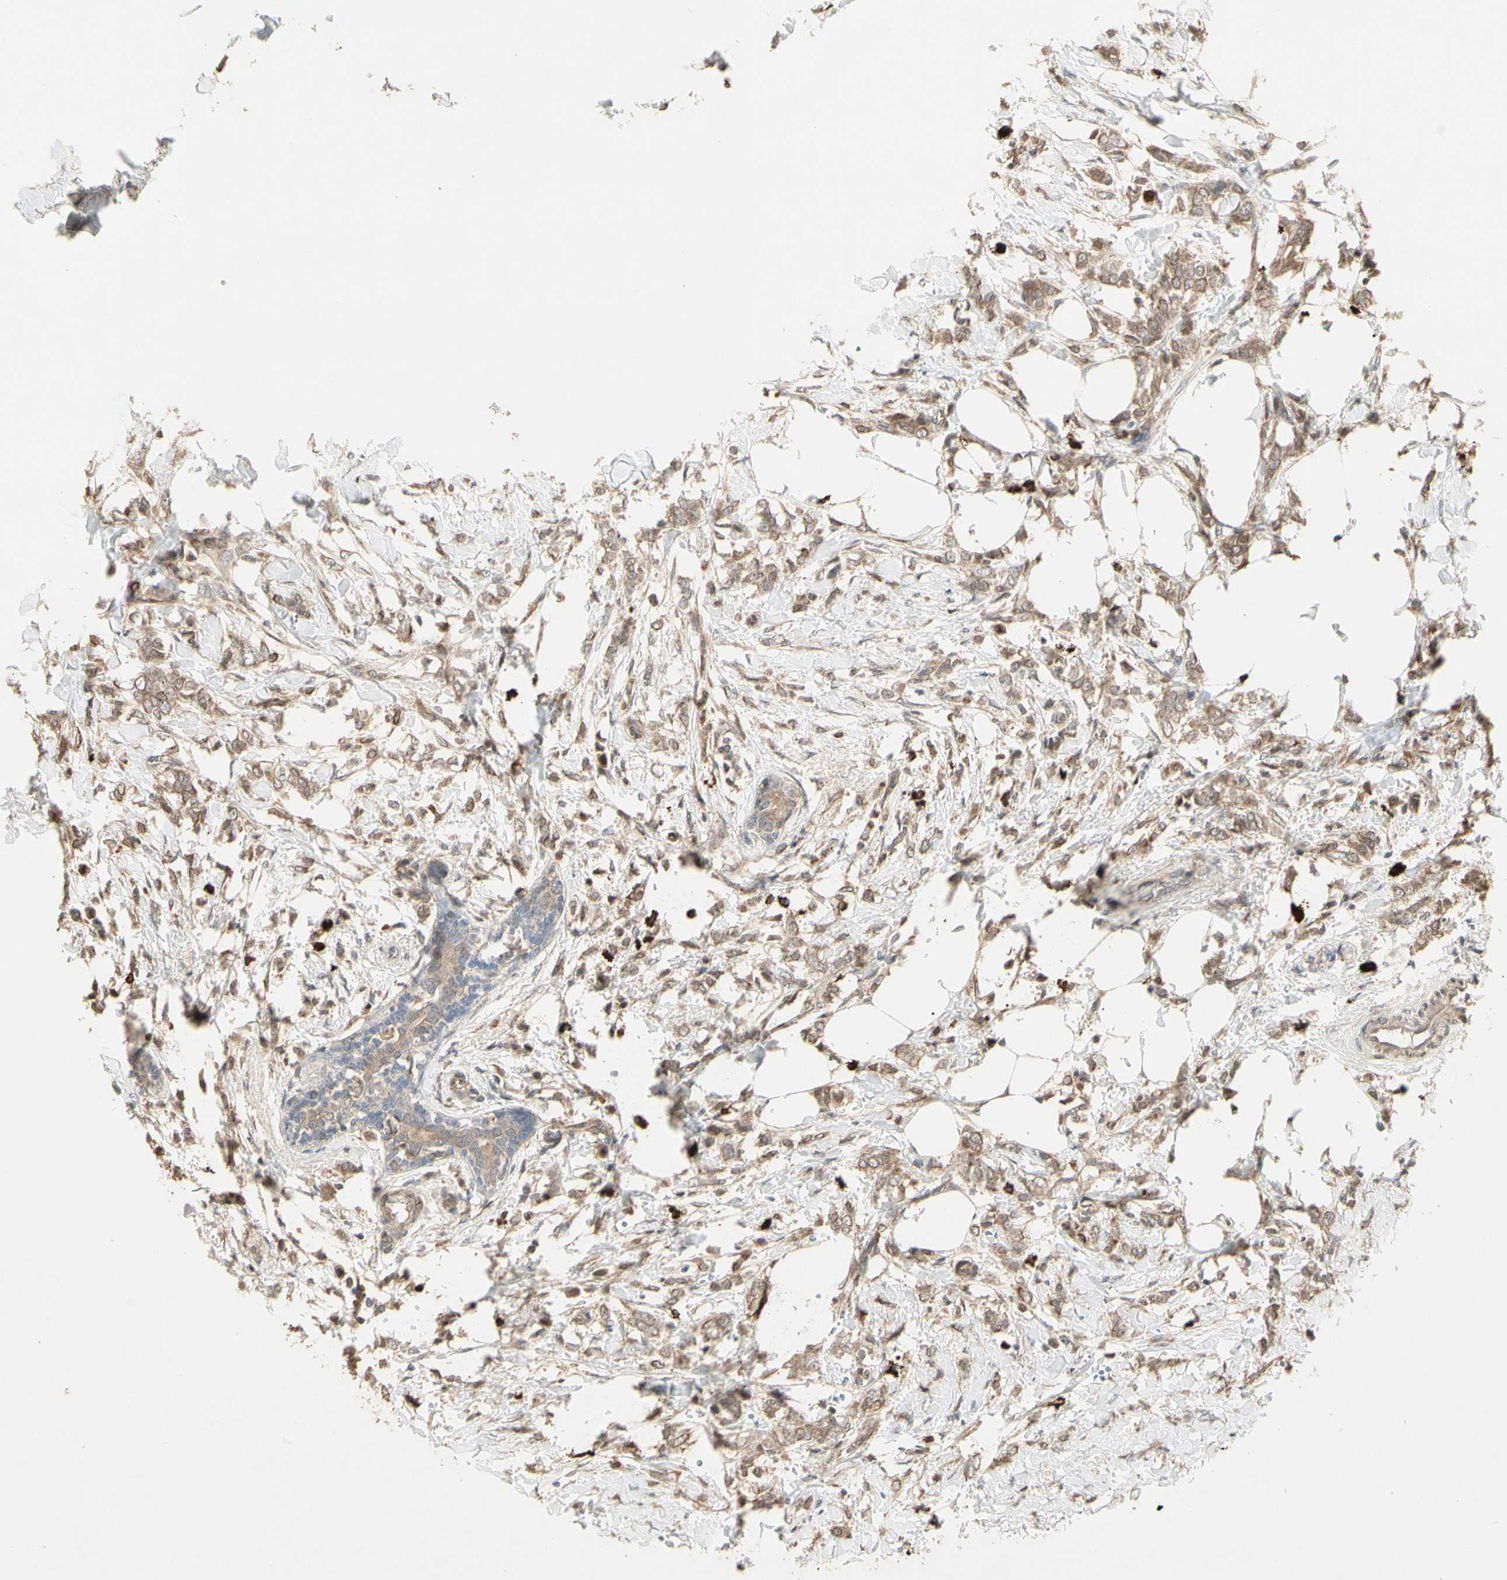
{"staining": {"intensity": "weak", "quantity": ">75%", "location": "cytoplasmic/membranous"}, "tissue": "breast cancer", "cell_type": "Tumor cells", "image_type": "cancer", "snomed": [{"axis": "morphology", "description": "Lobular carcinoma, in situ"}, {"axis": "morphology", "description": "Lobular carcinoma"}, {"axis": "topography", "description": "Breast"}], "caption": "A photomicrograph of human lobular carcinoma in situ (breast) stained for a protein exhibits weak cytoplasmic/membranous brown staining in tumor cells. (brown staining indicates protein expression, while blue staining denotes nuclei).", "gene": "ATG4C", "patient": {"sex": "female", "age": 41}}